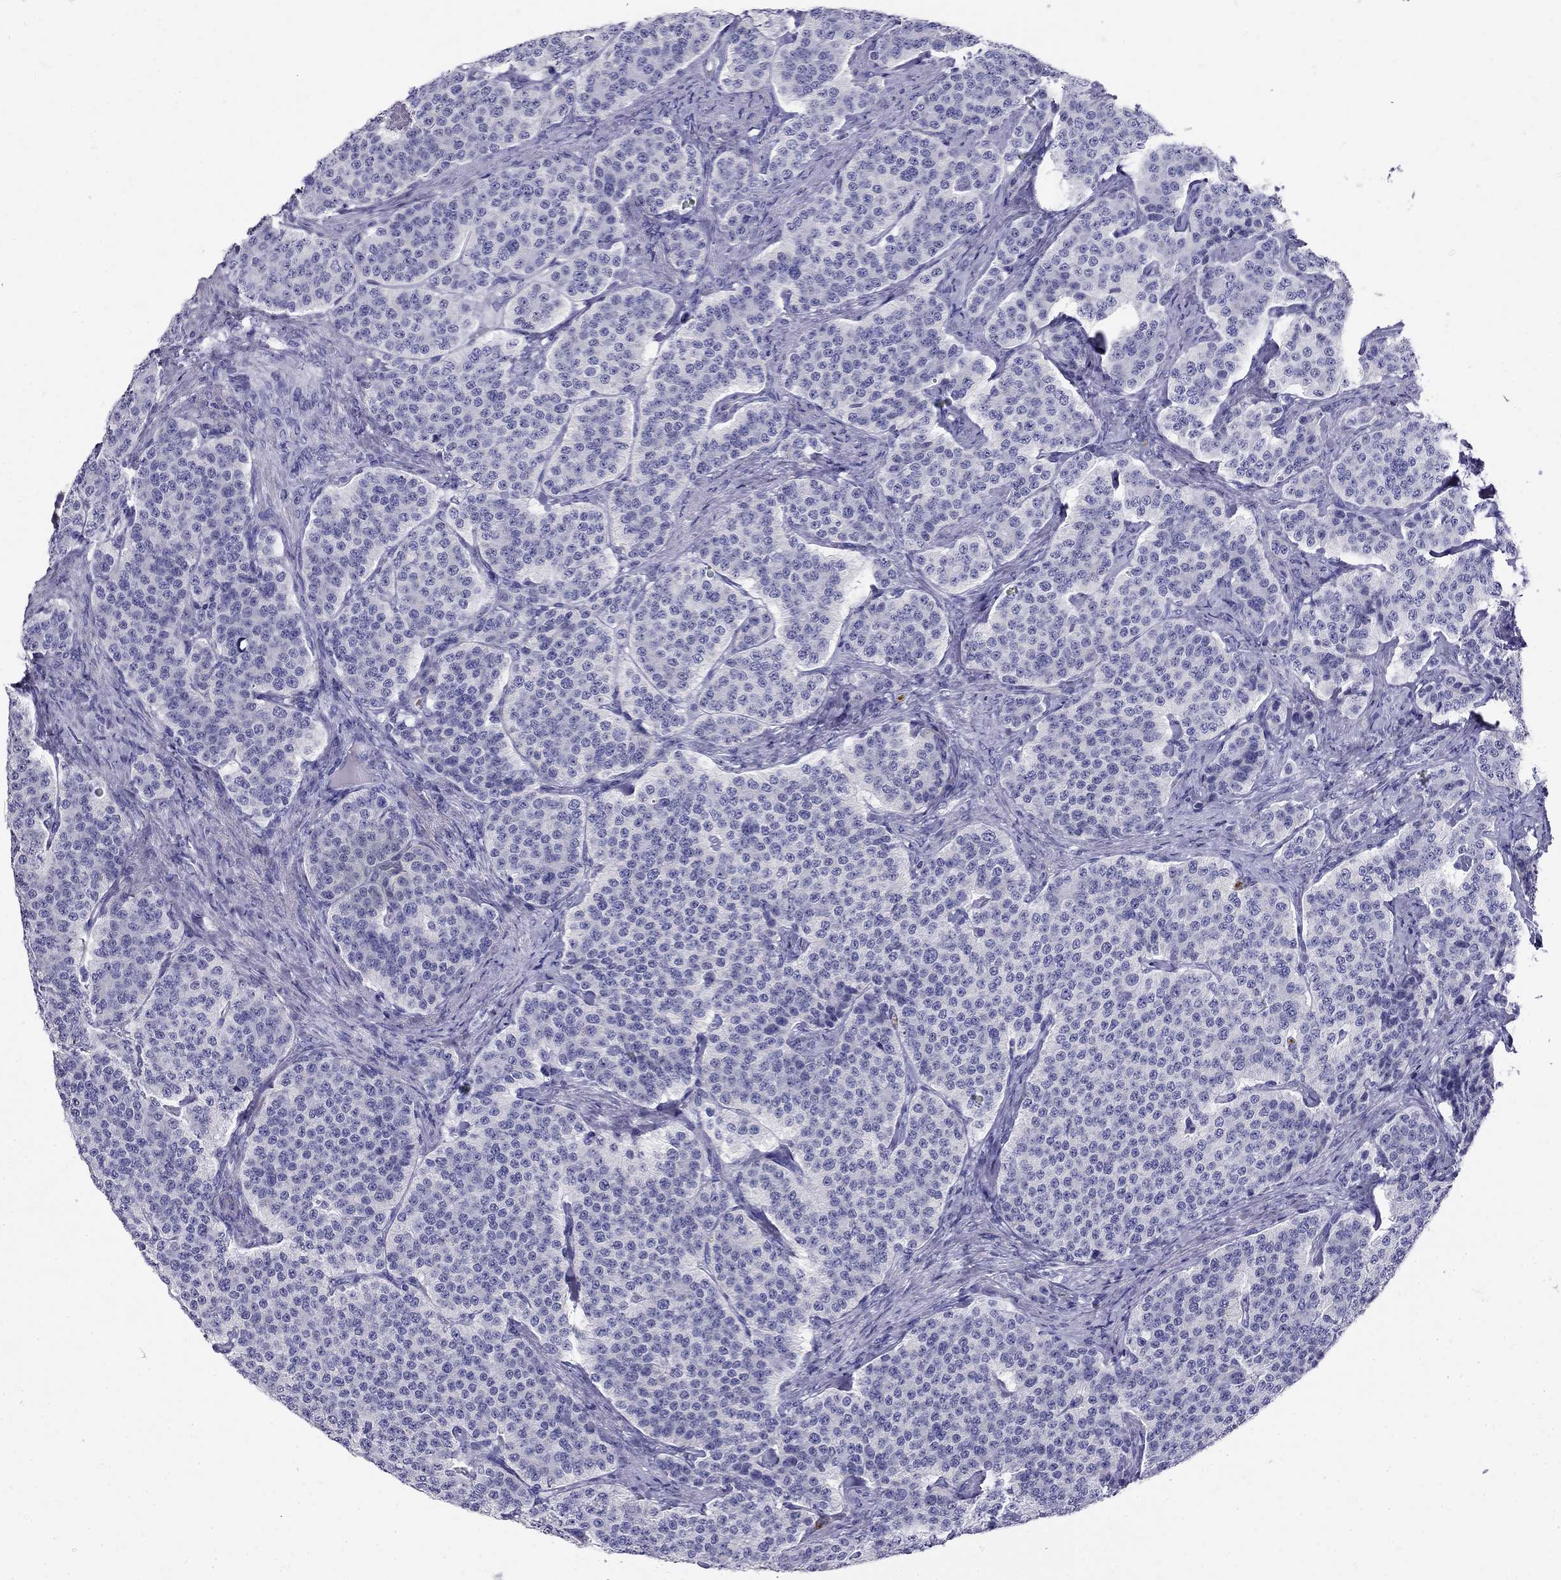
{"staining": {"intensity": "negative", "quantity": "none", "location": "none"}, "tissue": "carcinoid", "cell_type": "Tumor cells", "image_type": "cancer", "snomed": [{"axis": "morphology", "description": "Carcinoid, malignant, NOS"}, {"axis": "topography", "description": "Small intestine"}], "caption": "High power microscopy histopathology image of an IHC image of malignant carcinoid, revealing no significant expression in tumor cells. (Brightfield microscopy of DAB immunohistochemistry (IHC) at high magnification).", "gene": "PPP1R36", "patient": {"sex": "female", "age": 58}}